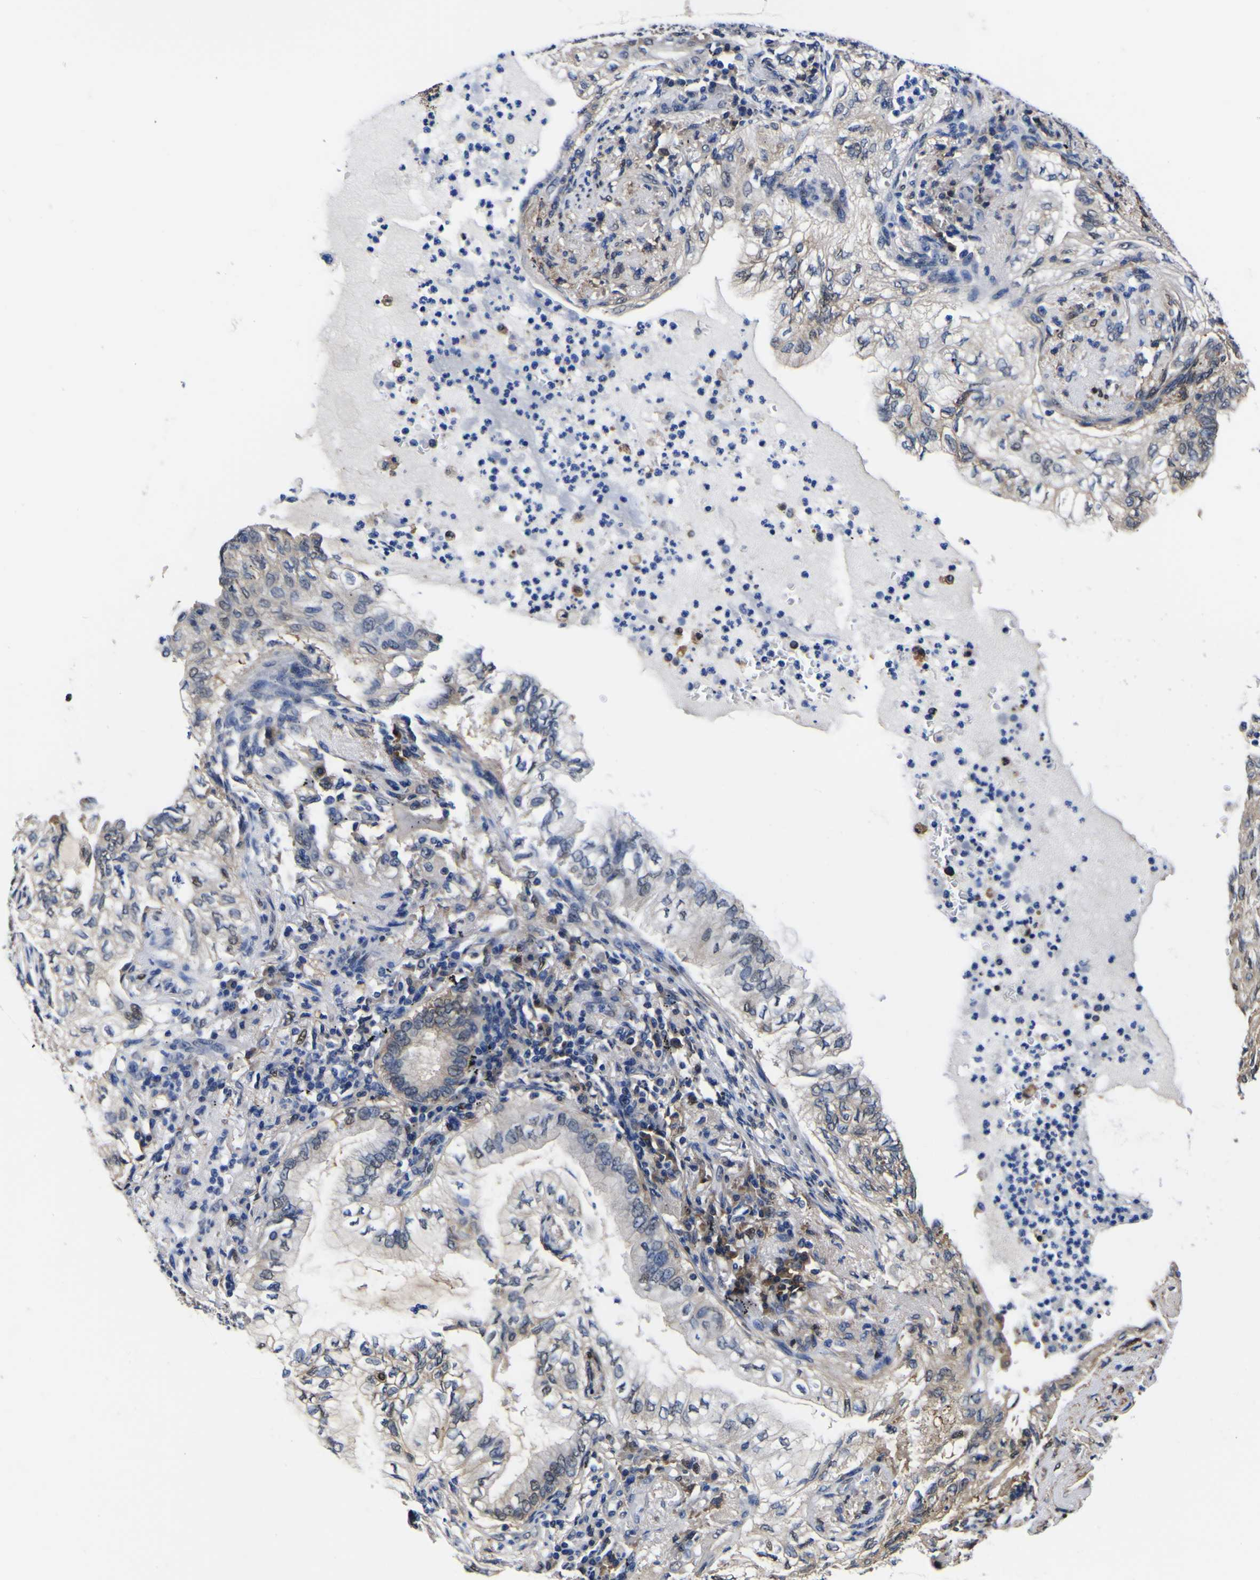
{"staining": {"intensity": "weak", "quantity": "<25%", "location": "cytoplasmic/membranous,nuclear"}, "tissue": "lung cancer", "cell_type": "Tumor cells", "image_type": "cancer", "snomed": [{"axis": "morphology", "description": "Normal tissue, NOS"}, {"axis": "morphology", "description": "Adenocarcinoma, NOS"}, {"axis": "topography", "description": "Bronchus"}, {"axis": "topography", "description": "Lung"}], "caption": "Immunohistochemical staining of human lung cancer (adenocarcinoma) displays no significant positivity in tumor cells.", "gene": "FAM110B", "patient": {"sex": "female", "age": 70}}